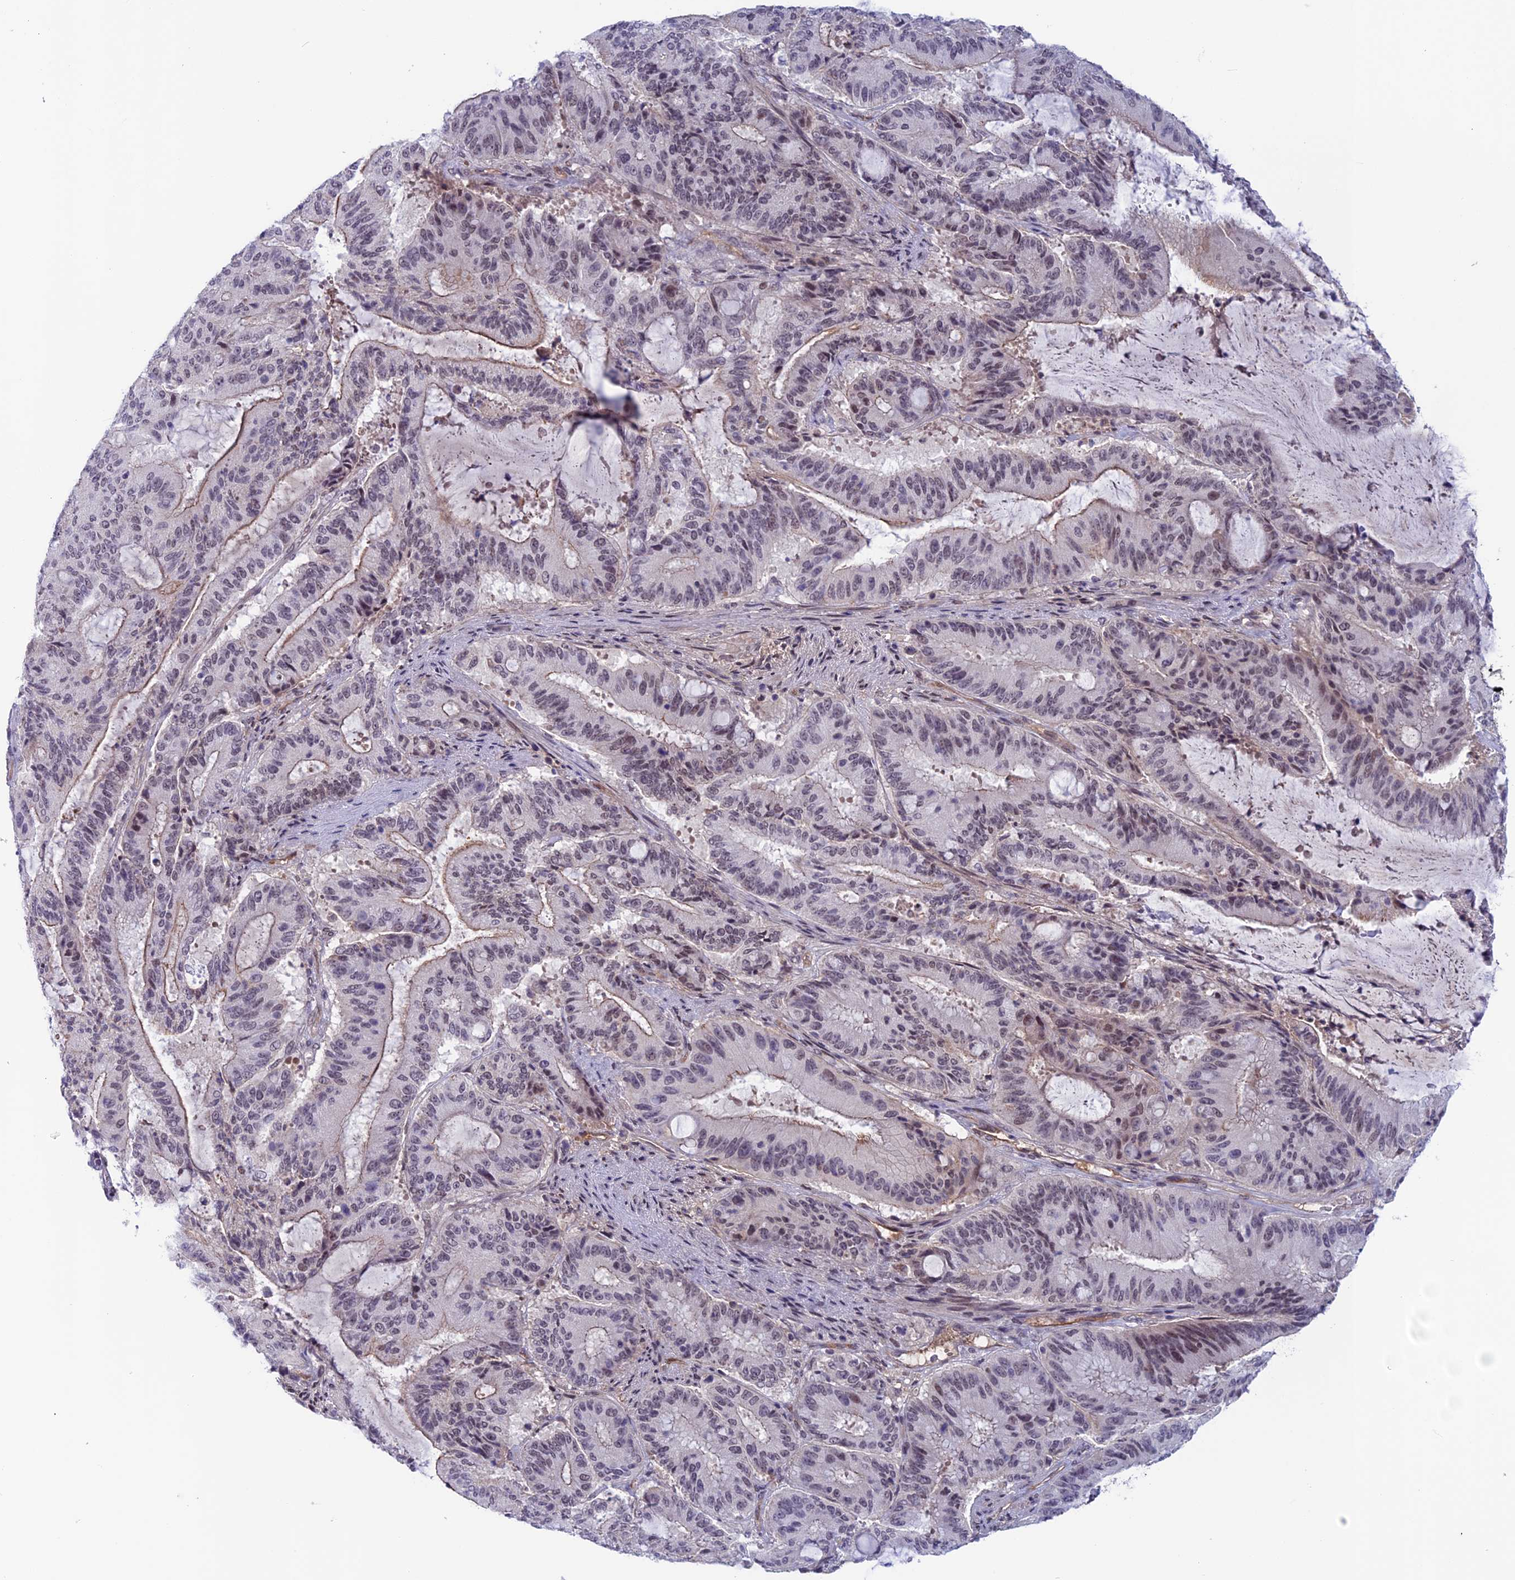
{"staining": {"intensity": "weak", "quantity": "<25%", "location": "cytoplasmic/membranous"}, "tissue": "liver cancer", "cell_type": "Tumor cells", "image_type": "cancer", "snomed": [{"axis": "morphology", "description": "Normal tissue, NOS"}, {"axis": "morphology", "description": "Cholangiocarcinoma"}, {"axis": "topography", "description": "Liver"}, {"axis": "topography", "description": "Peripheral nerve tissue"}], "caption": "IHC micrograph of neoplastic tissue: cholangiocarcinoma (liver) stained with DAB shows no significant protein expression in tumor cells.", "gene": "FKBPL", "patient": {"sex": "female", "age": 73}}